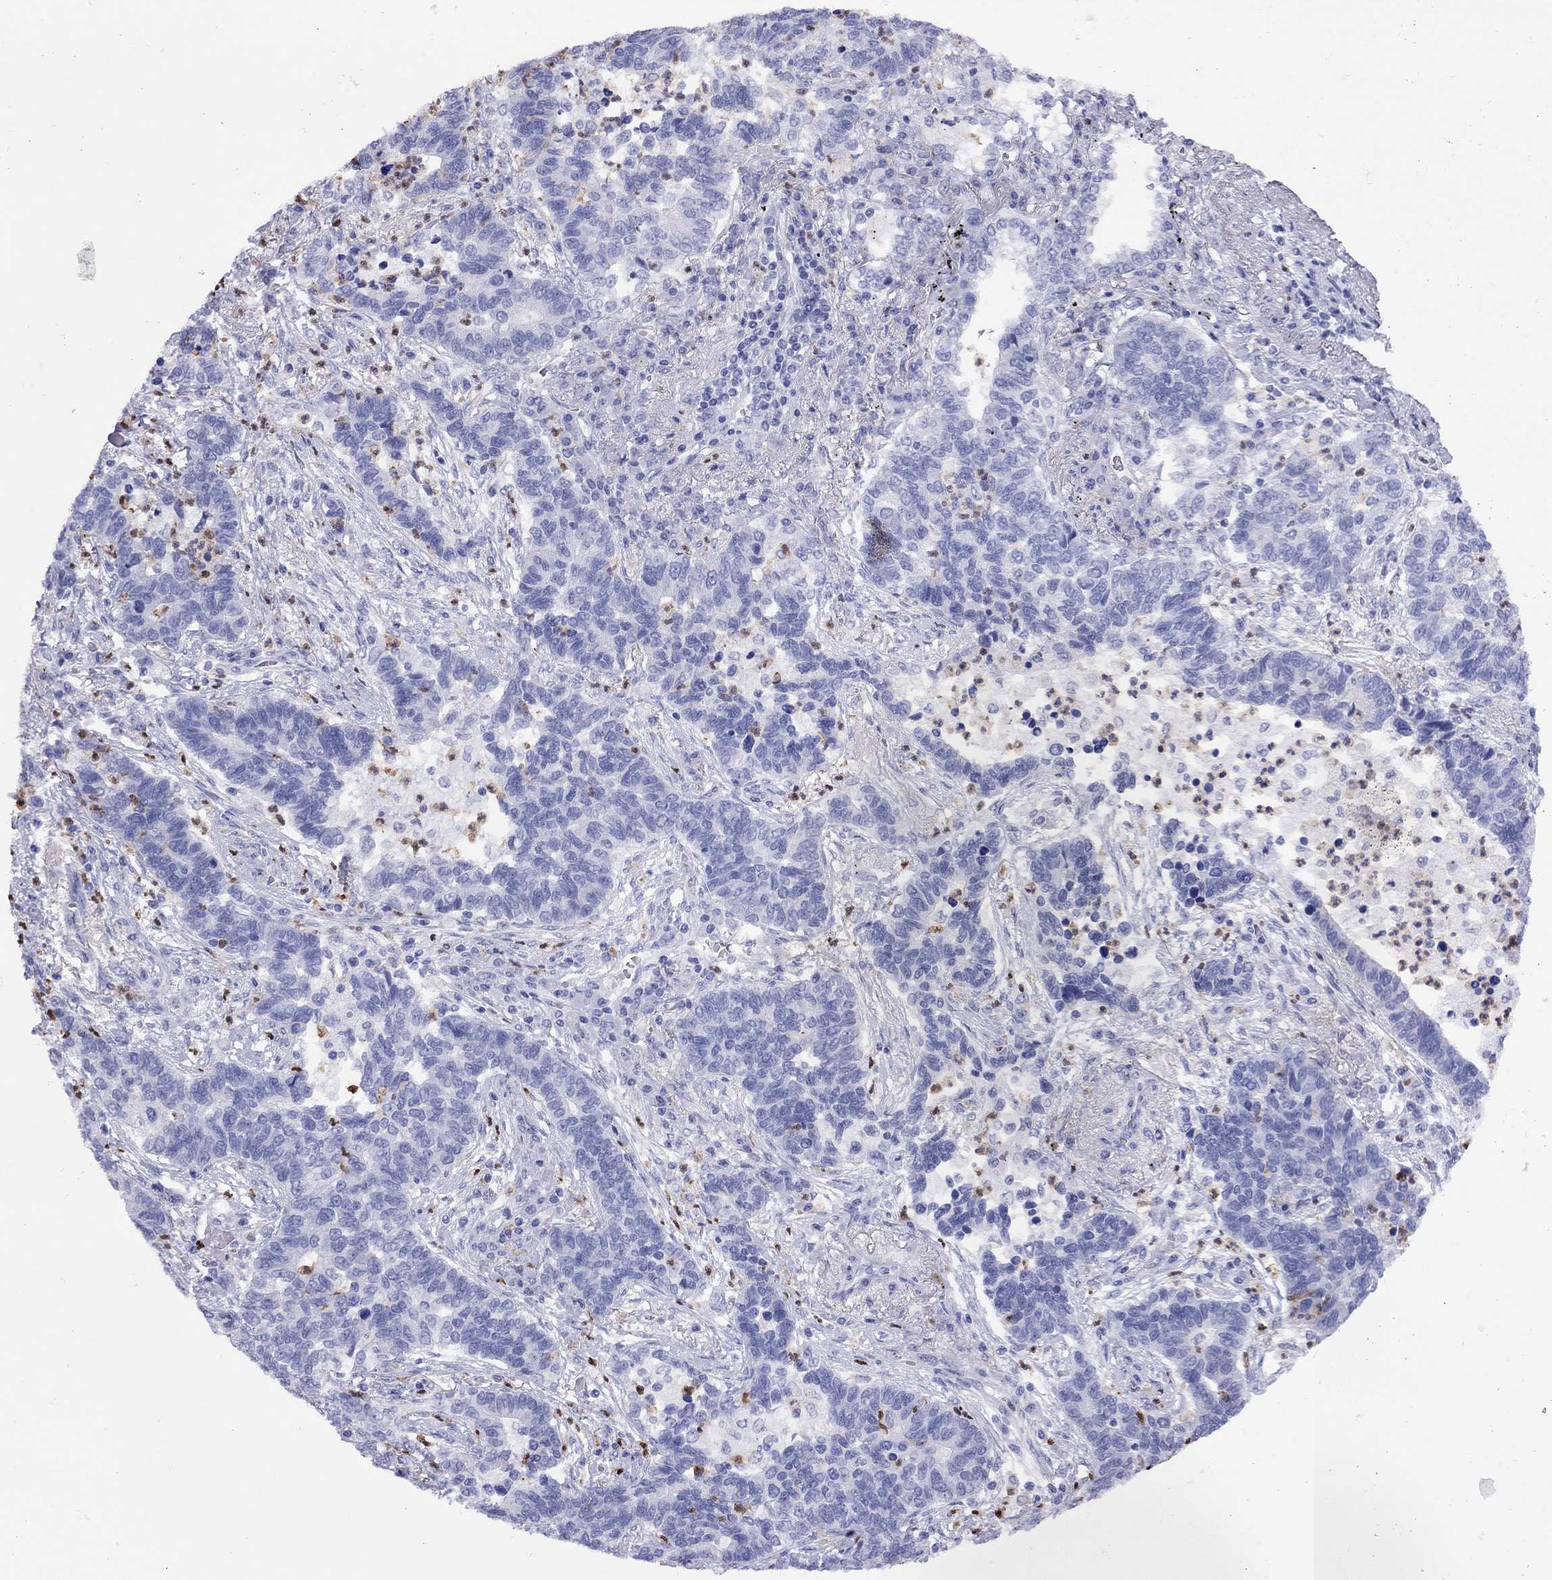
{"staining": {"intensity": "negative", "quantity": "none", "location": "none"}, "tissue": "lung cancer", "cell_type": "Tumor cells", "image_type": "cancer", "snomed": [{"axis": "morphology", "description": "Adenocarcinoma, NOS"}, {"axis": "topography", "description": "Lung"}], "caption": "Micrograph shows no protein expression in tumor cells of lung cancer tissue.", "gene": "SLAMF1", "patient": {"sex": "female", "age": 57}}